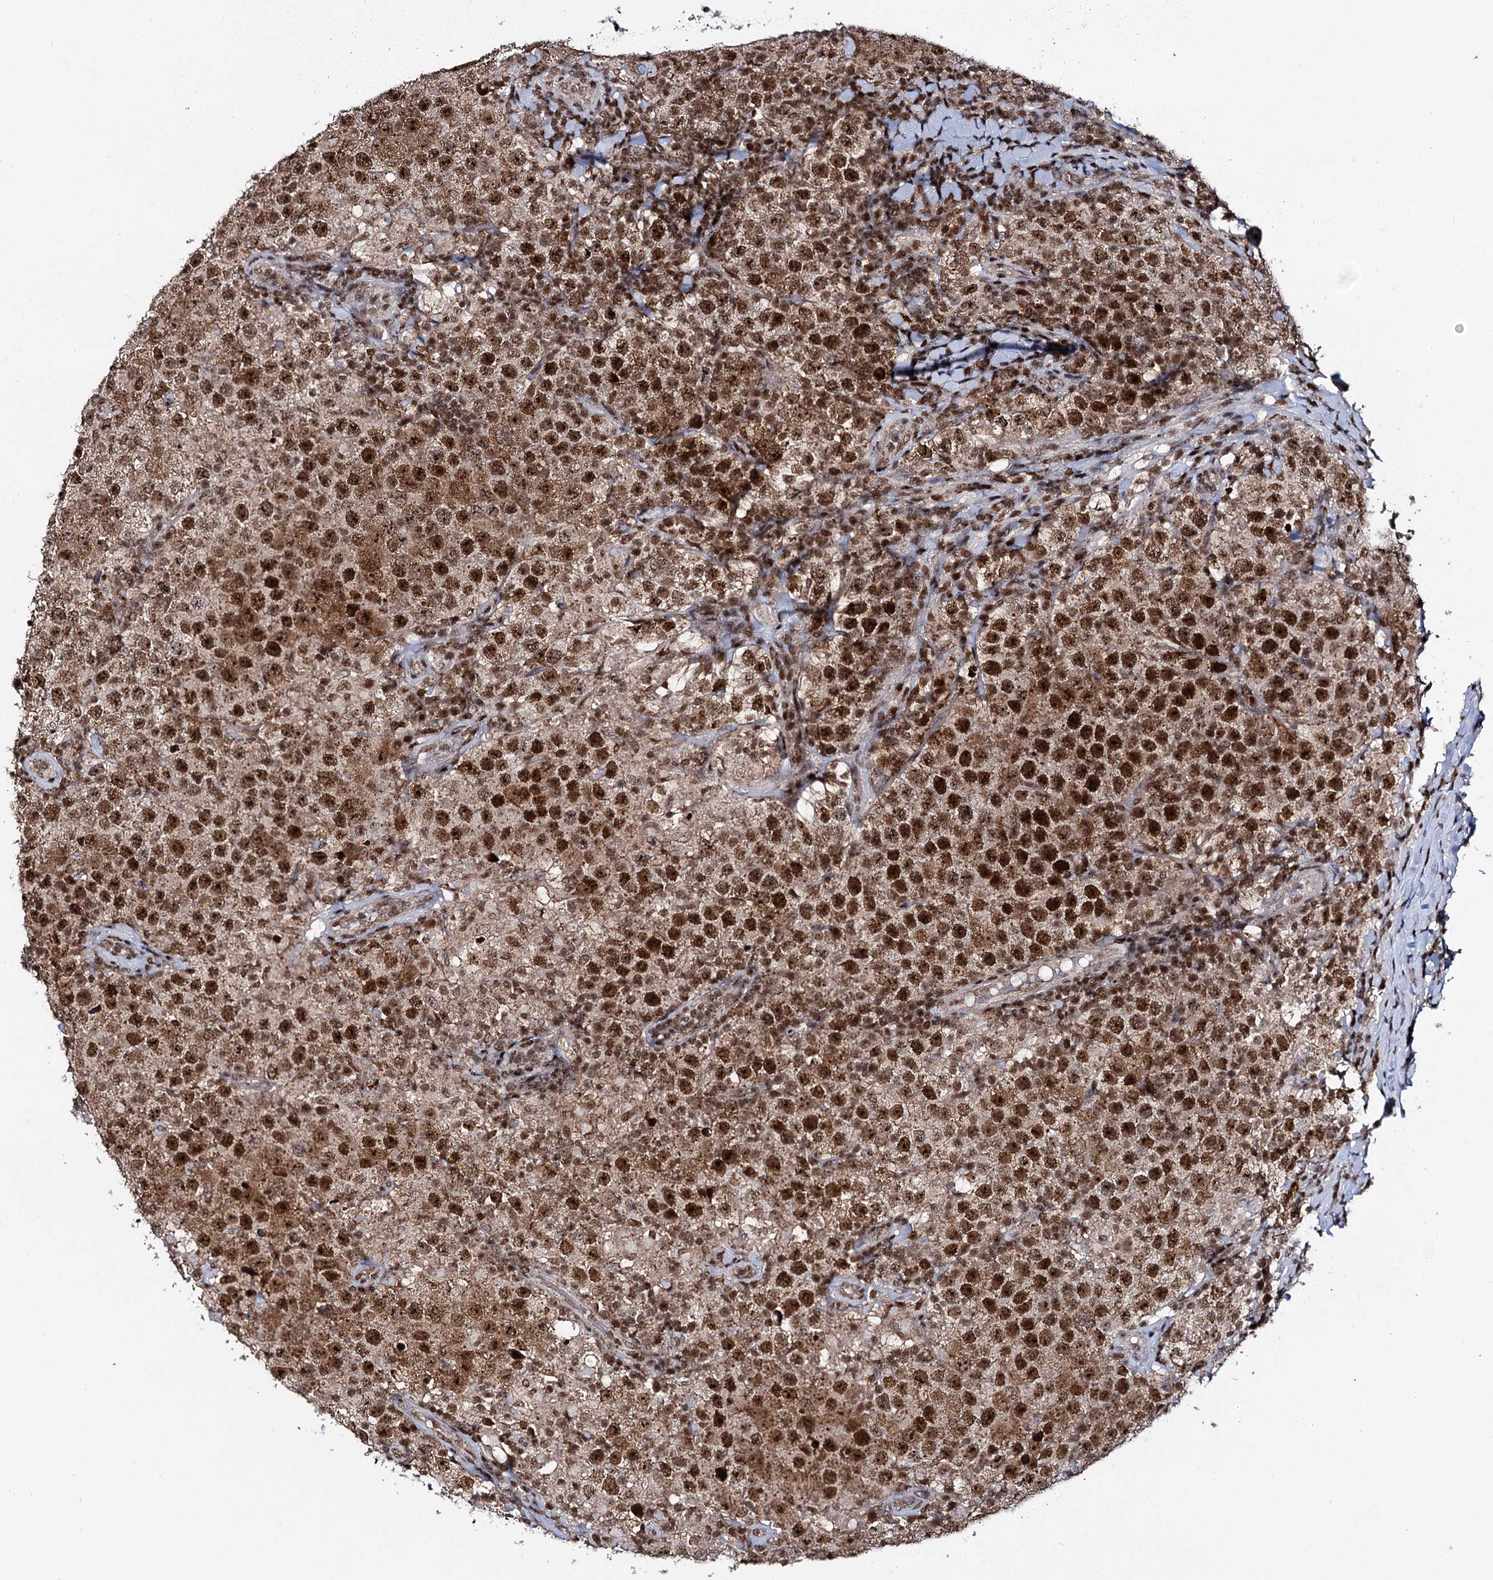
{"staining": {"intensity": "strong", "quantity": ">75%", "location": "nuclear"}, "tissue": "testis cancer", "cell_type": "Tumor cells", "image_type": "cancer", "snomed": [{"axis": "morphology", "description": "Normal tissue, NOS"}, {"axis": "morphology", "description": "Urothelial carcinoma, High grade"}, {"axis": "morphology", "description": "Seminoma, NOS"}, {"axis": "morphology", "description": "Carcinoma, Embryonal, NOS"}, {"axis": "topography", "description": "Urinary bladder"}, {"axis": "topography", "description": "Testis"}], "caption": "Embryonal carcinoma (testis) stained with DAB (3,3'-diaminobenzidine) immunohistochemistry displays high levels of strong nuclear expression in approximately >75% of tumor cells.", "gene": "SMCHD1", "patient": {"sex": "male", "age": 41}}